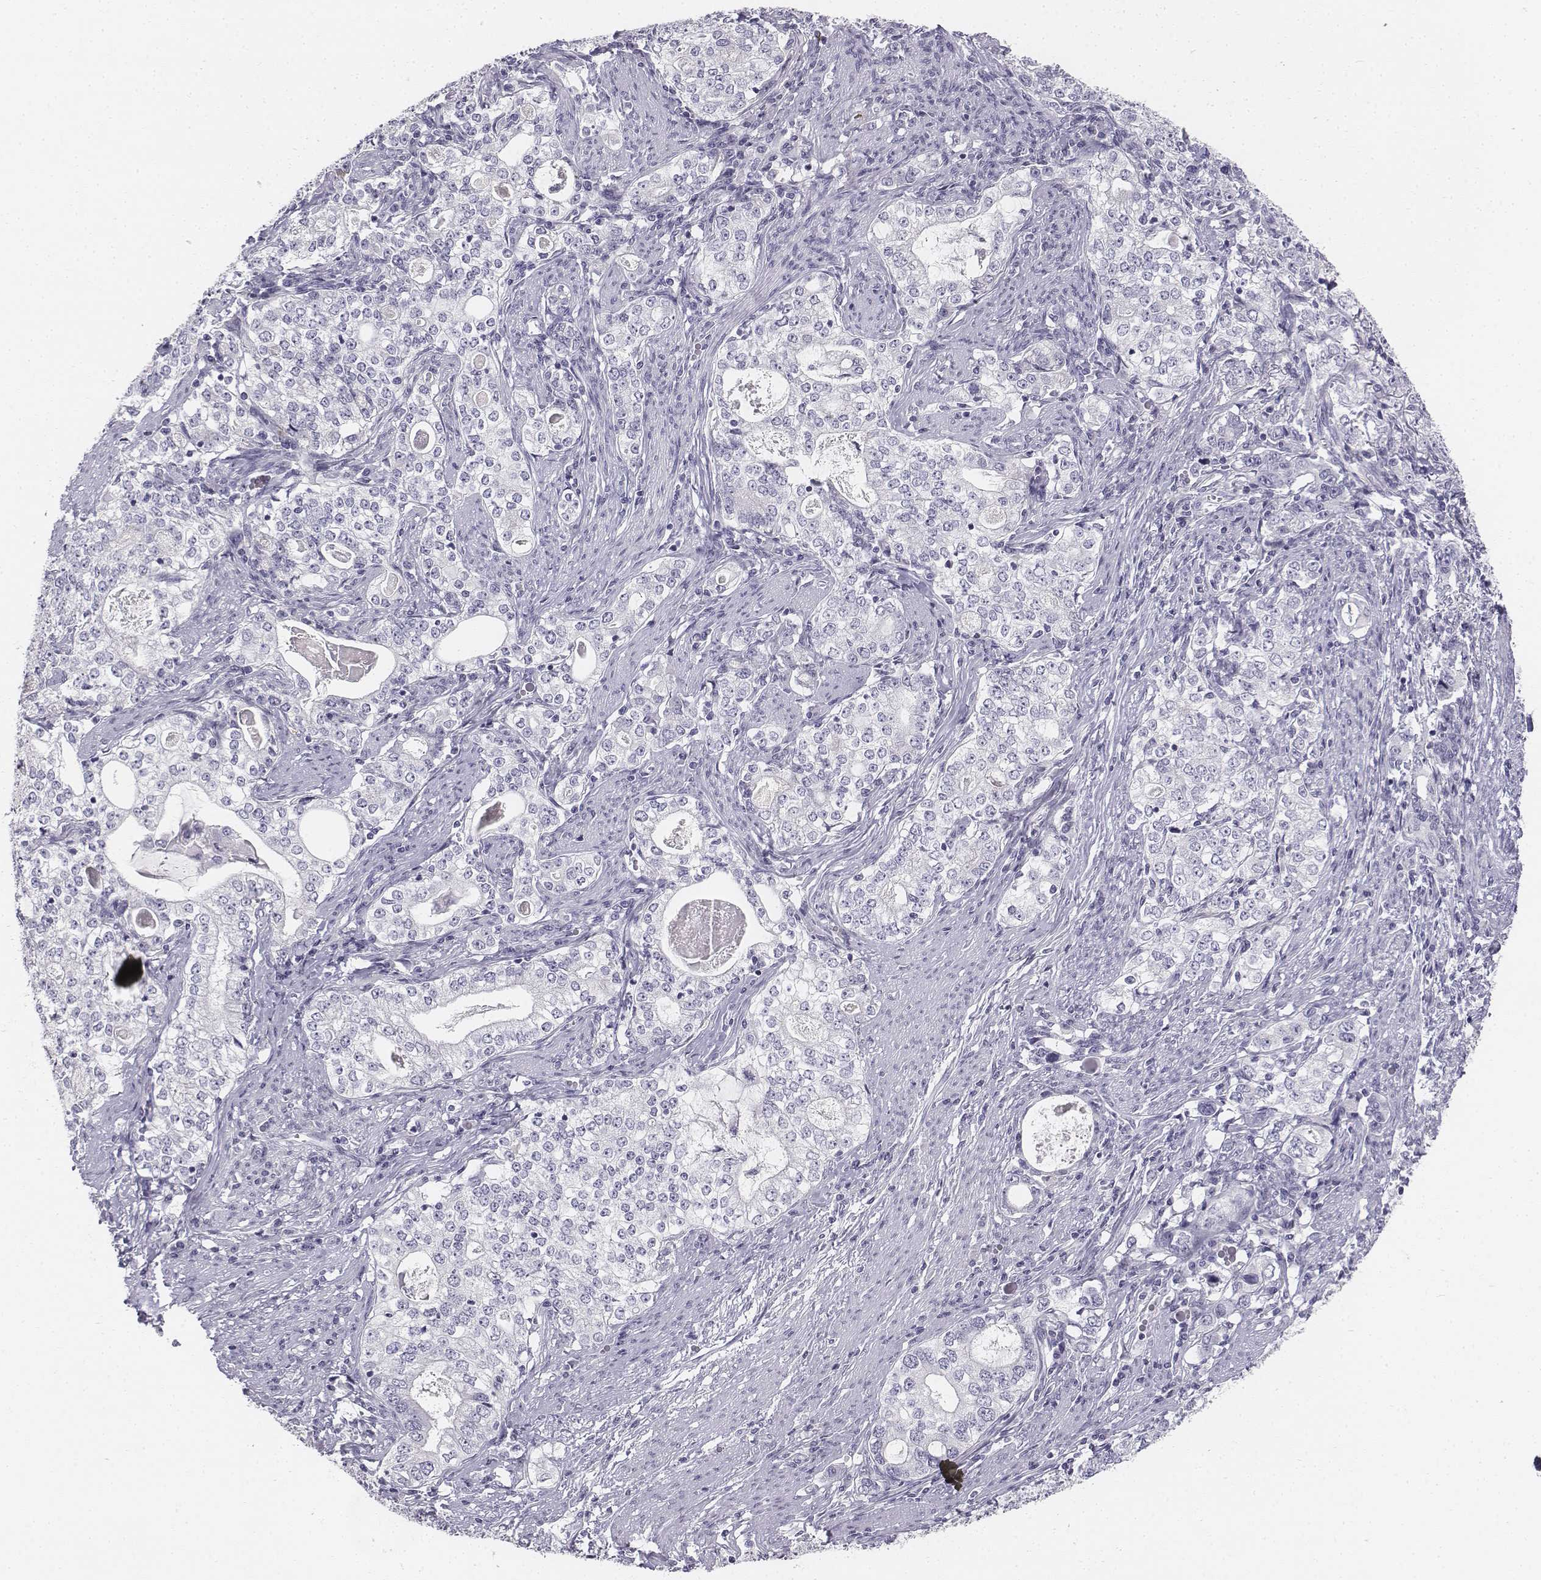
{"staining": {"intensity": "negative", "quantity": "none", "location": "none"}, "tissue": "stomach cancer", "cell_type": "Tumor cells", "image_type": "cancer", "snomed": [{"axis": "morphology", "description": "Adenocarcinoma, NOS"}, {"axis": "topography", "description": "Stomach, lower"}], "caption": "Micrograph shows no protein staining in tumor cells of adenocarcinoma (stomach) tissue.", "gene": "TH", "patient": {"sex": "female", "age": 72}}